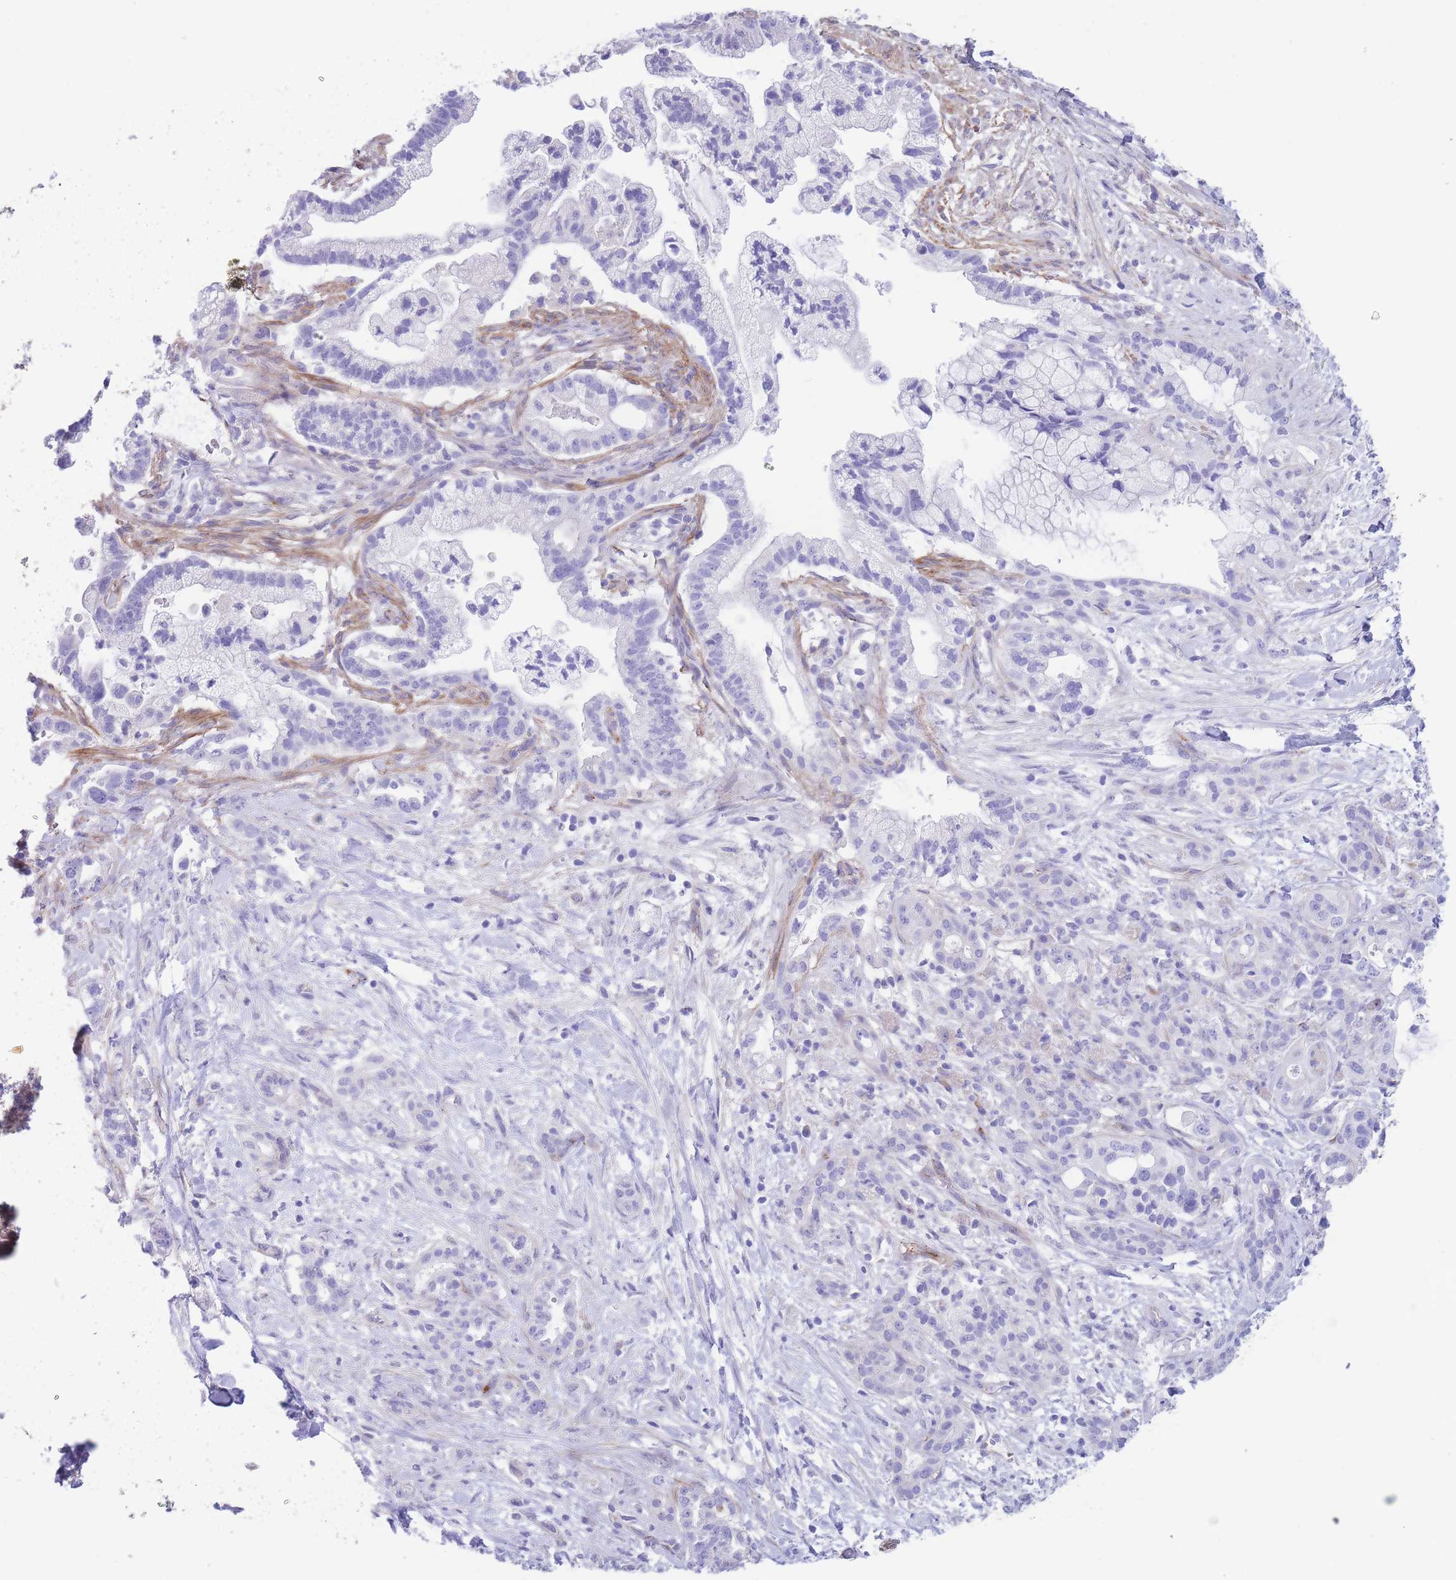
{"staining": {"intensity": "negative", "quantity": "none", "location": "none"}, "tissue": "pancreatic cancer", "cell_type": "Tumor cells", "image_type": "cancer", "snomed": [{"axis": "morphology", "description": "Adenocarcinoma, NOS"}, {"axis": "topography", "description": "Pancreas"}], "caption": "A high-resolution histopathology image shows IHC staining of pancreatic adenocarcinoma, which reveals no significant positivity in tumor cells.", "gene": "DET1", "patient": {"sex": "male", "age": 44}}